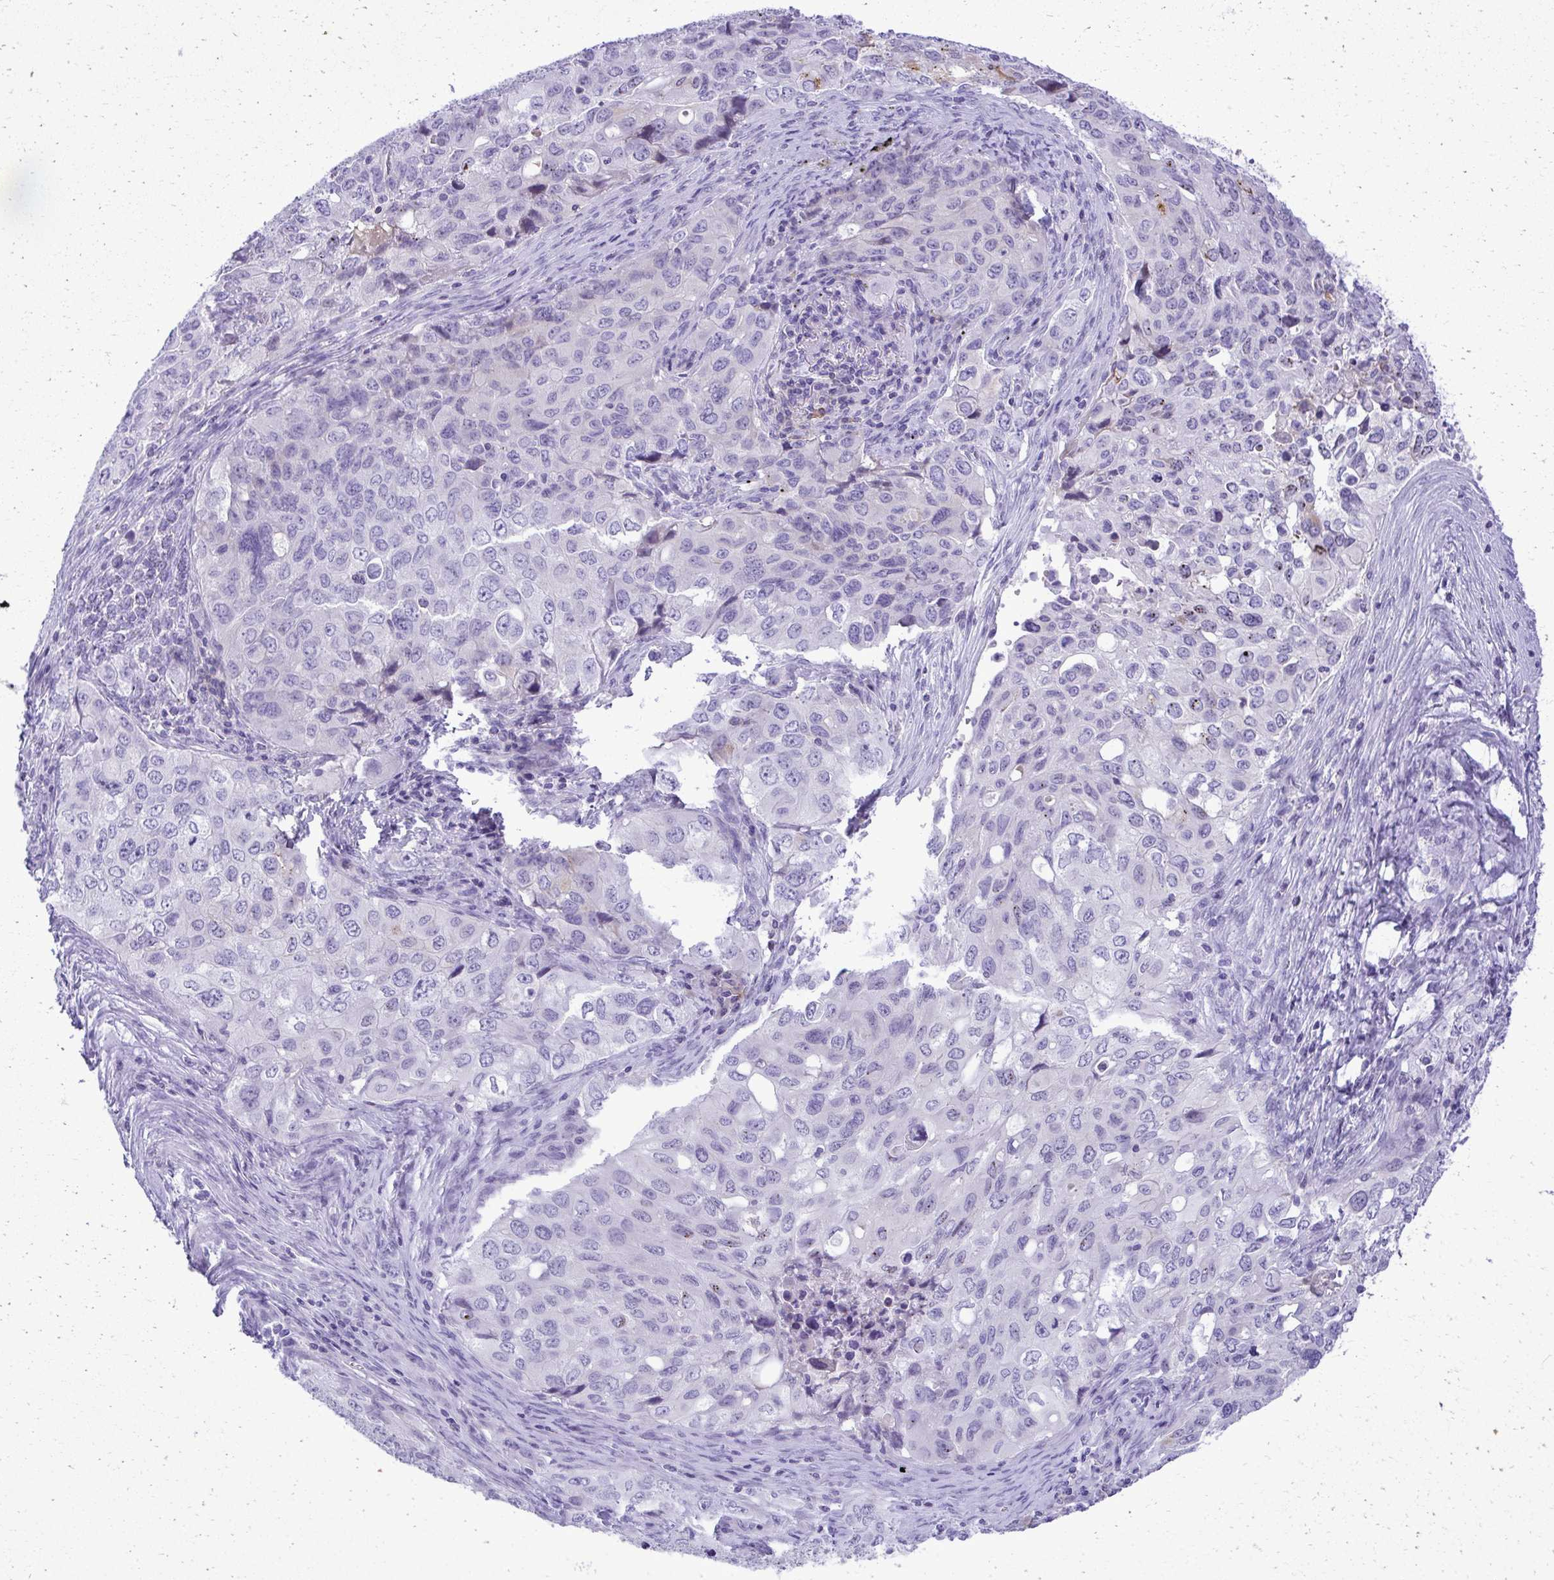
{"staining": {"intensity": "negative", "quantity": "none", "location": "none"}, "tissue": "lung cancer", "cell_type": "Tumor cells", "image_type": "cancer", "snomed": [{"axis": "morphology", "description": "Adenocarcinoma, NOS"}, {"axis": "morphology", "description": "Adenocarcinoma, metastatic, NOS"}, {"axis": "topography", "description": "Lymph node"}, {"axis": "topography", "description": "Lung"}], "caption": "This is an IHC image of adenocarcinoma (lung). There is no positivity in tumor cells.", "gene": "PITPNM3", "patient": {"sex": "female", "age": 42}}